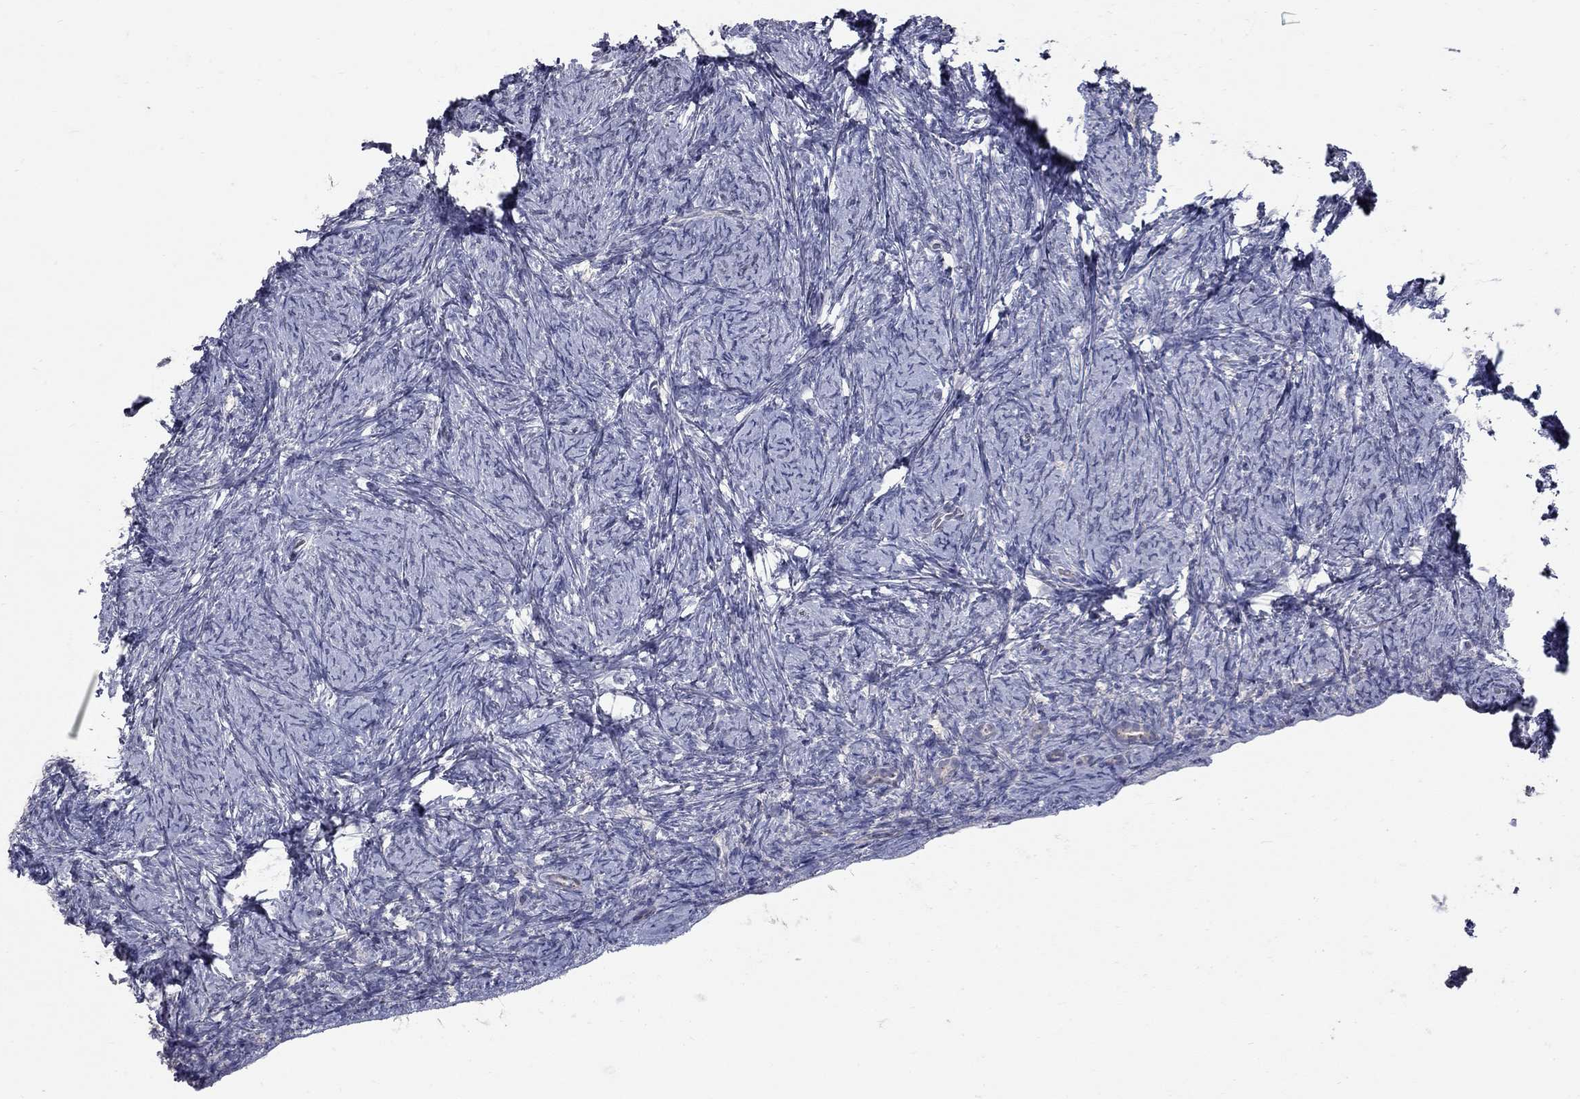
{"staining": {"intensity": "negative", "quantity": "none", "location": "none"}, "tissue": "ovary", "cell_type": "Ovarian stroma cells", "image_type": "normal", "snomed": [{"axis": "morphology", "description": "Normal tissue, NOS"}, {"axis": "topography", "description": "Ovary"}], "caption": "Ovarian stroma cells are negative for protein expression in unremarkable human ovary. (Brightfield microscopy of DAB (3,3'-diaminobenzidine) immunohistochemistry (IHC) at high magnification).", "gene": "KIAA0319L", "patient": {"sex": "female", "age": 34}}